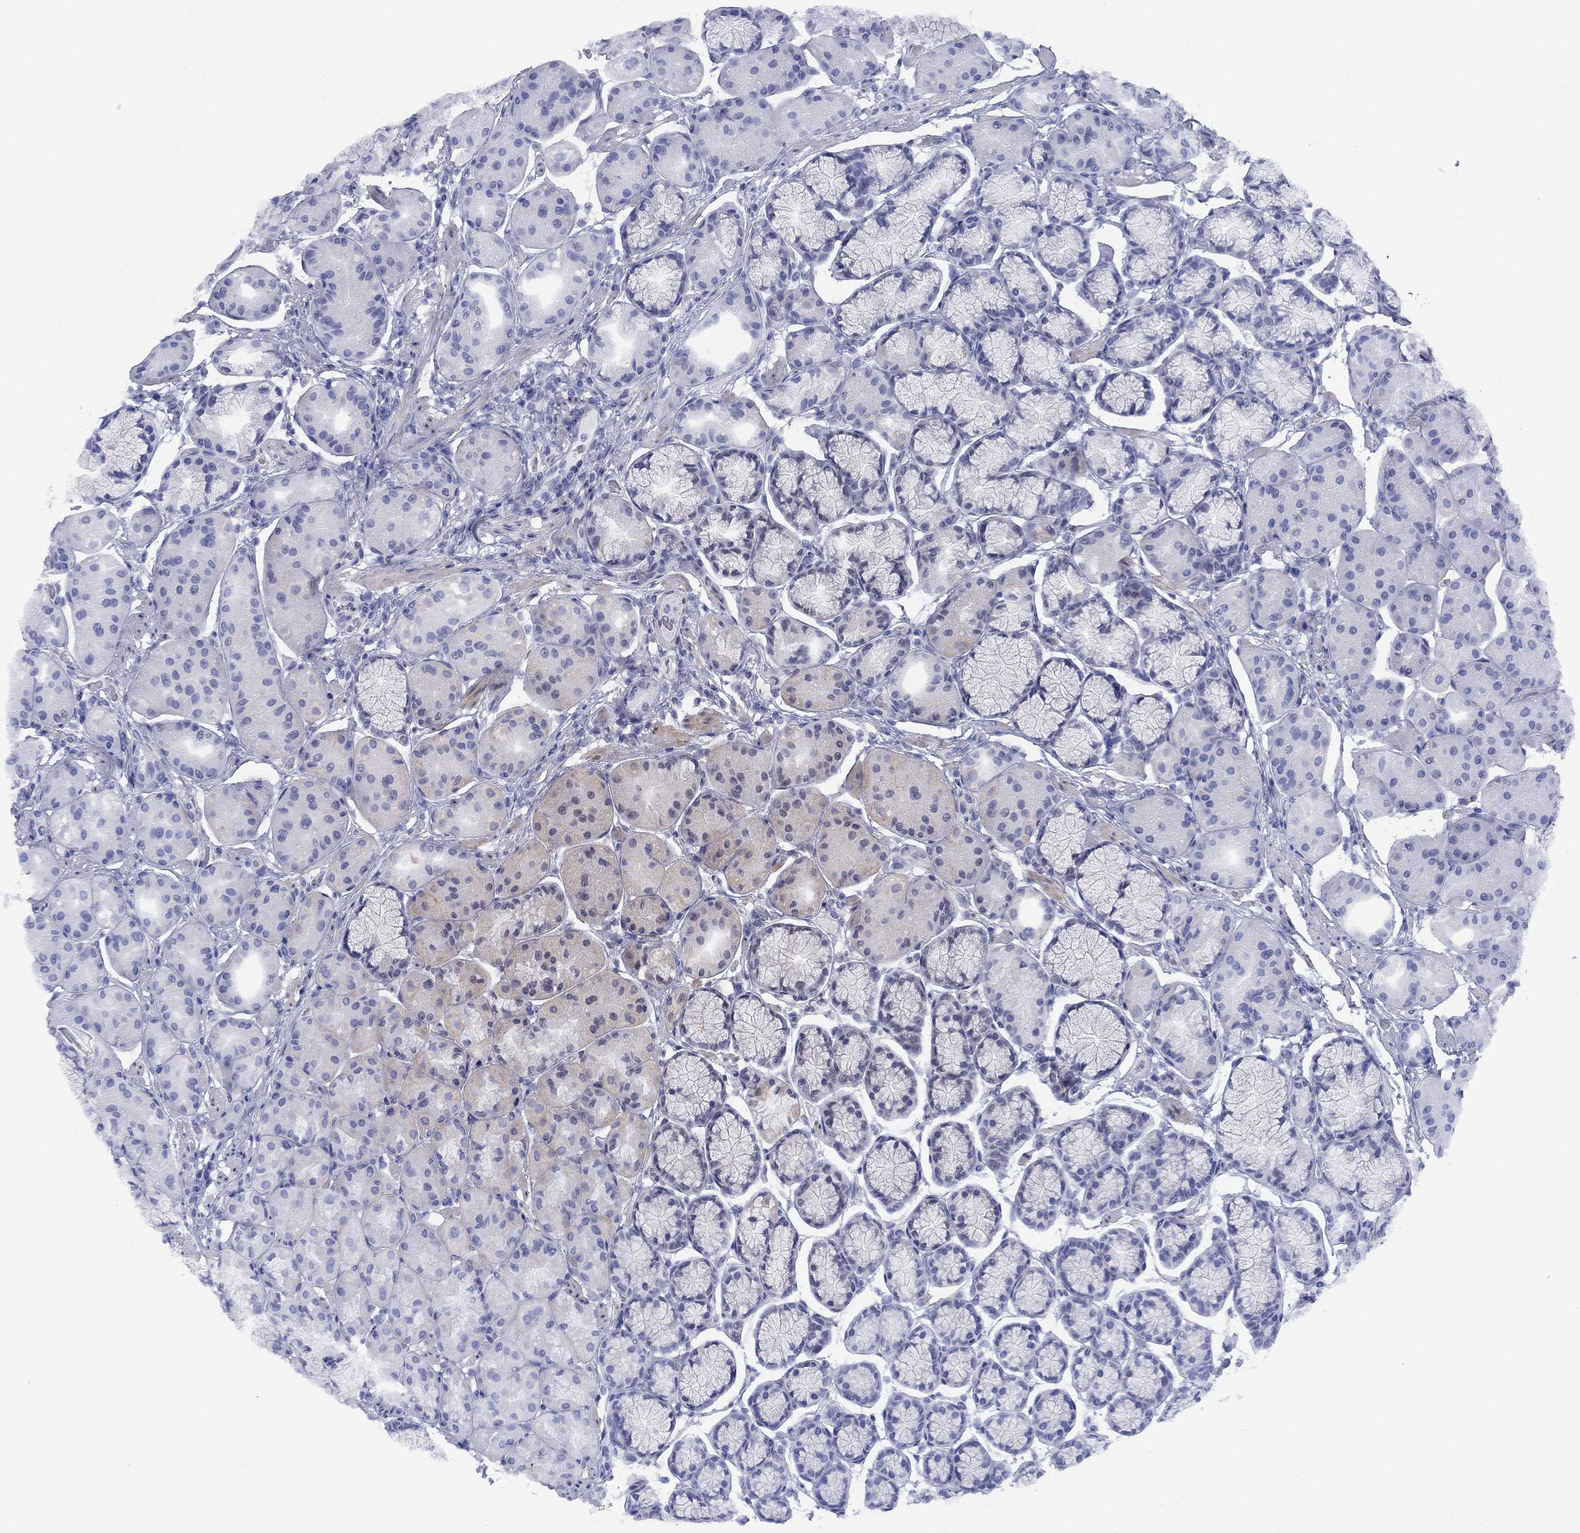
{"staining": {"intensity": "weak", "quantity": "<25%", "location": "cytoplasmic/membranous"}, "tissue": "stomach", "cell_type": "Glandular cells", "image_type": "normal", "snomed": [{"axis": "morphology", "description": "Normal tissue, NOS"}, {"axis": "morphology", "description": "Adenocarcinoma, NOS"}, {"axis": "morphology", "description": "Adenocarcinoma, High grade"}, {"axis": "topography", "description": "Stomach, upper"}, {"axis": "topography", "description": "Stomach"}], "caption": "Micrograph shows no significant protein expression in glandular cells of normal stomach. (DAB immunohistochemistry (IHC), high magnification).", "gene": "TIGD4", "patient": {"sex": "female", "age": 65}}